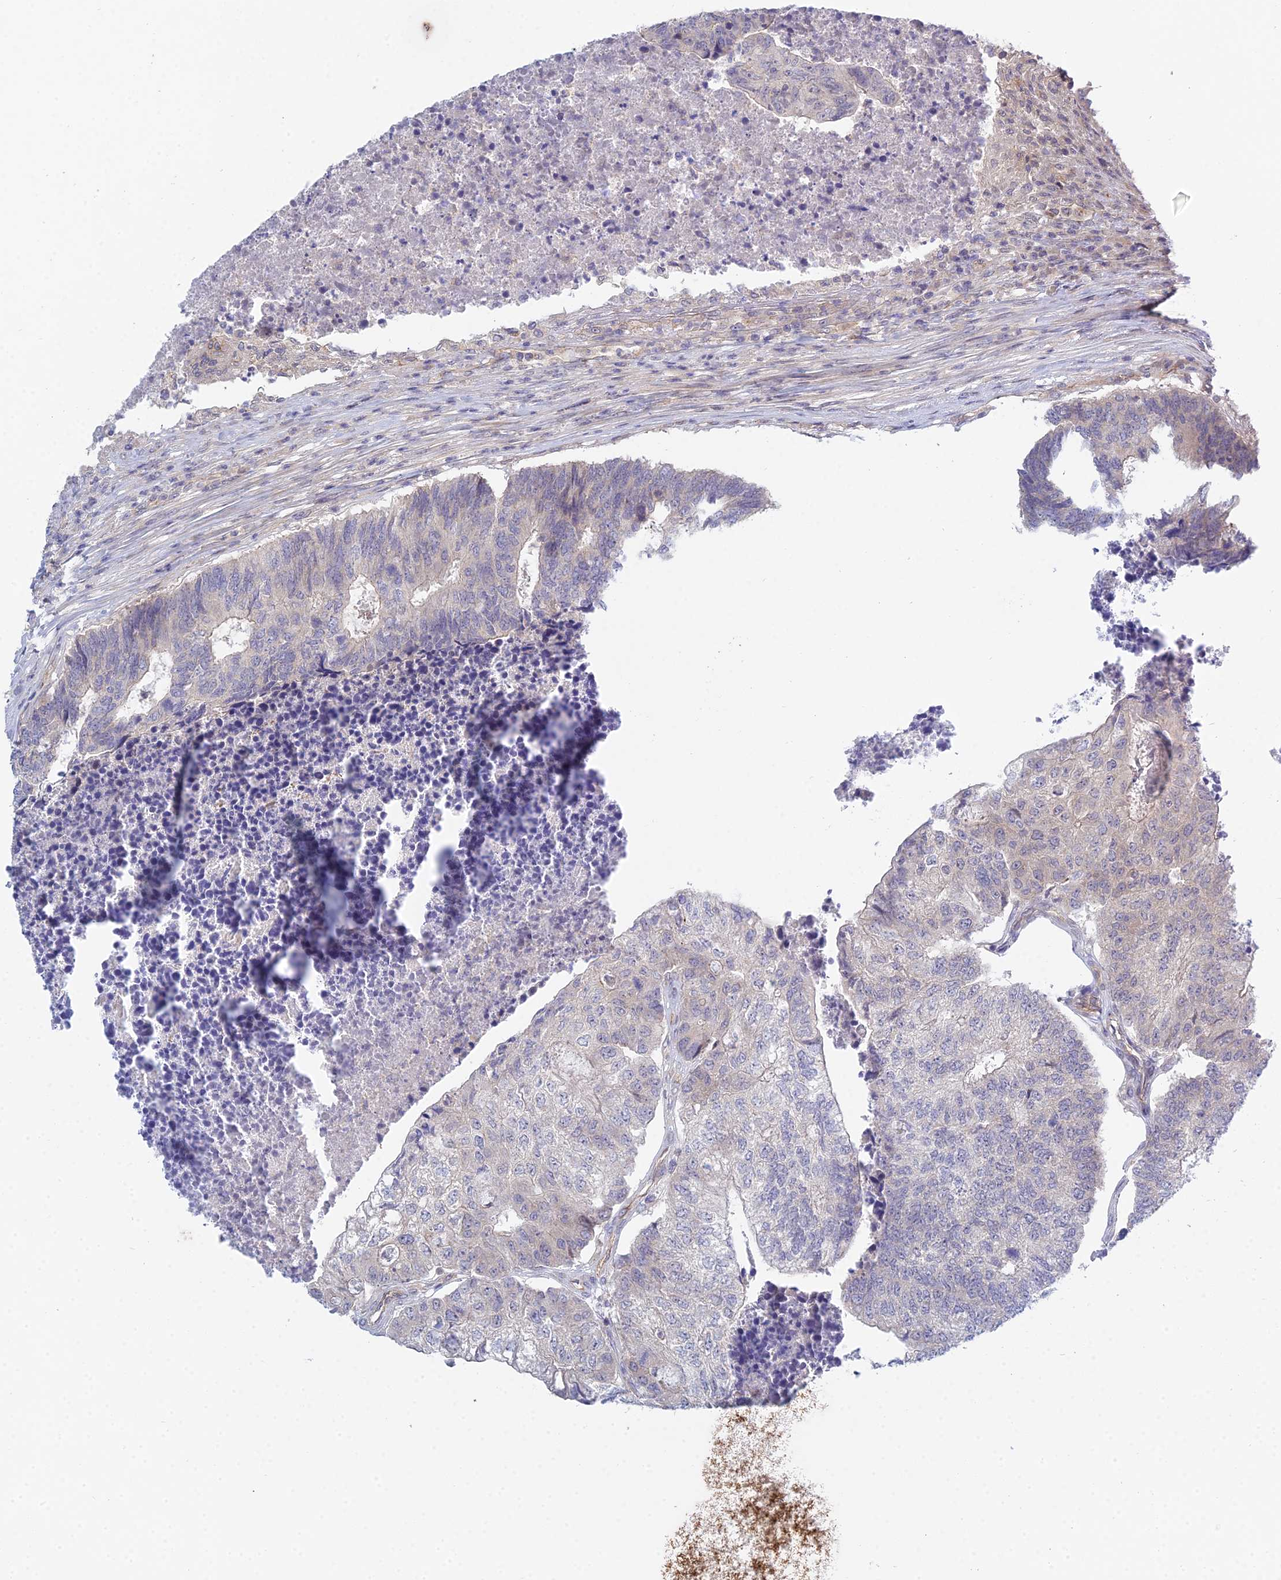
{"staining": {"intensity": "negative", "quantity": "none", "location": "none"}, "tissue": "colorectal cancer", "cell_type": "Tumor cells", "image_type": "cancer", "snomed": [{"axis": "morphology", "description": "Adenocarcinoma, NOS"}, {"axis": "topography", "description": "Colon"}], "caption": "An image of human colorectal cancer is negative for staining in tumor cells. (Stains: DAB immunohistochemistry (IHC) with hematoxylin counter stain, Microscopy: brightfield microscopy at high magnification).", "gene": "METTL26", "patient": {"sex": "female", "age": 67}}